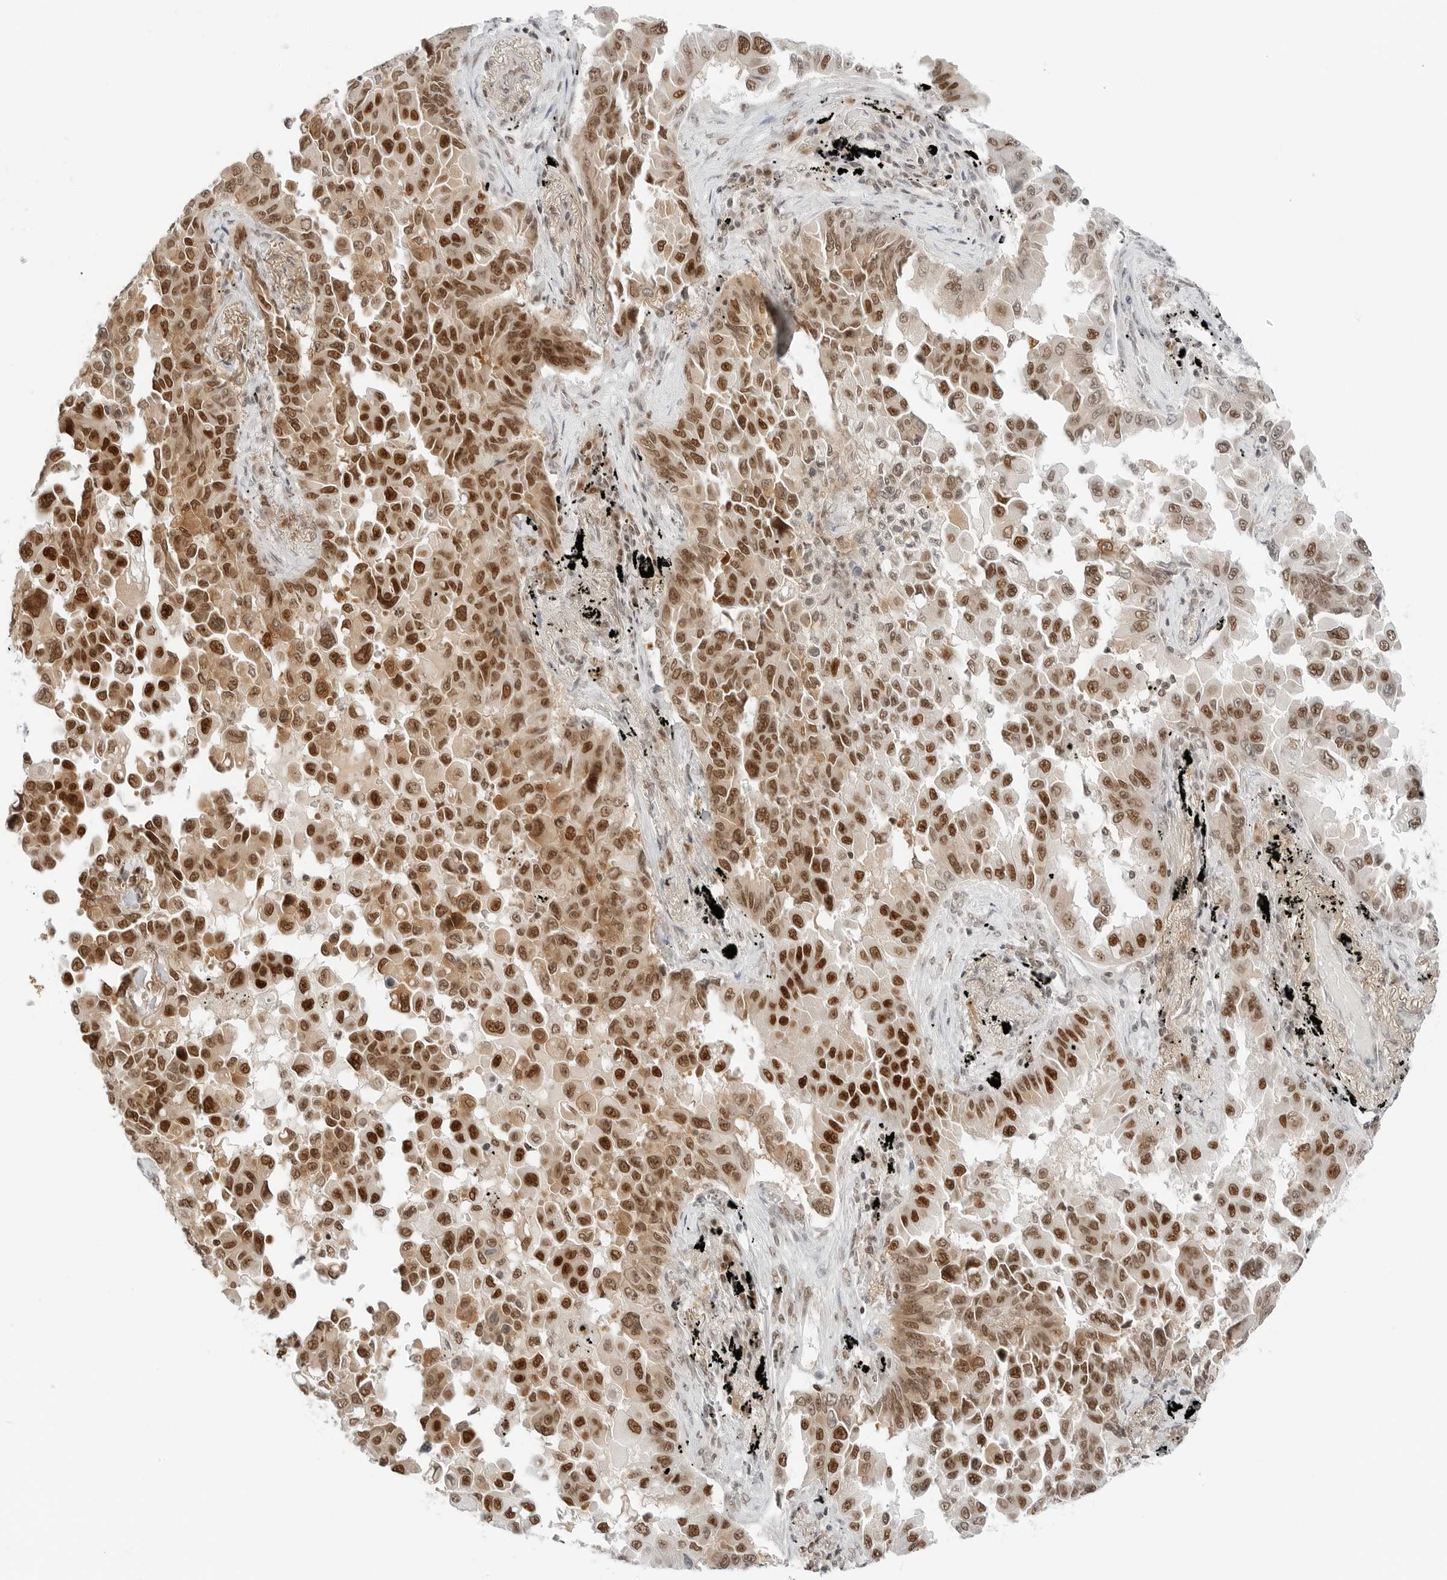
{"staining": {"intensity": "strong", "quantity": ">75%", "location": "nuclear"}, "tissue": "lung cancer", "cell_type": "Tumor cells", "image_type": "cancer", "snomed": [{"axis": "morphology", "description": "Adenocarcinoma, NOS"}, {"axis": "topography", "description": "Lung"}], "caption": "Immunohistochemistry of lung cancer (adenocarcinoma) reveals high levels of strong nuclear staining in about >75% of tumor cells.", "gene": "CRTC2", "patient": {"sex": "female", "age": 67}}